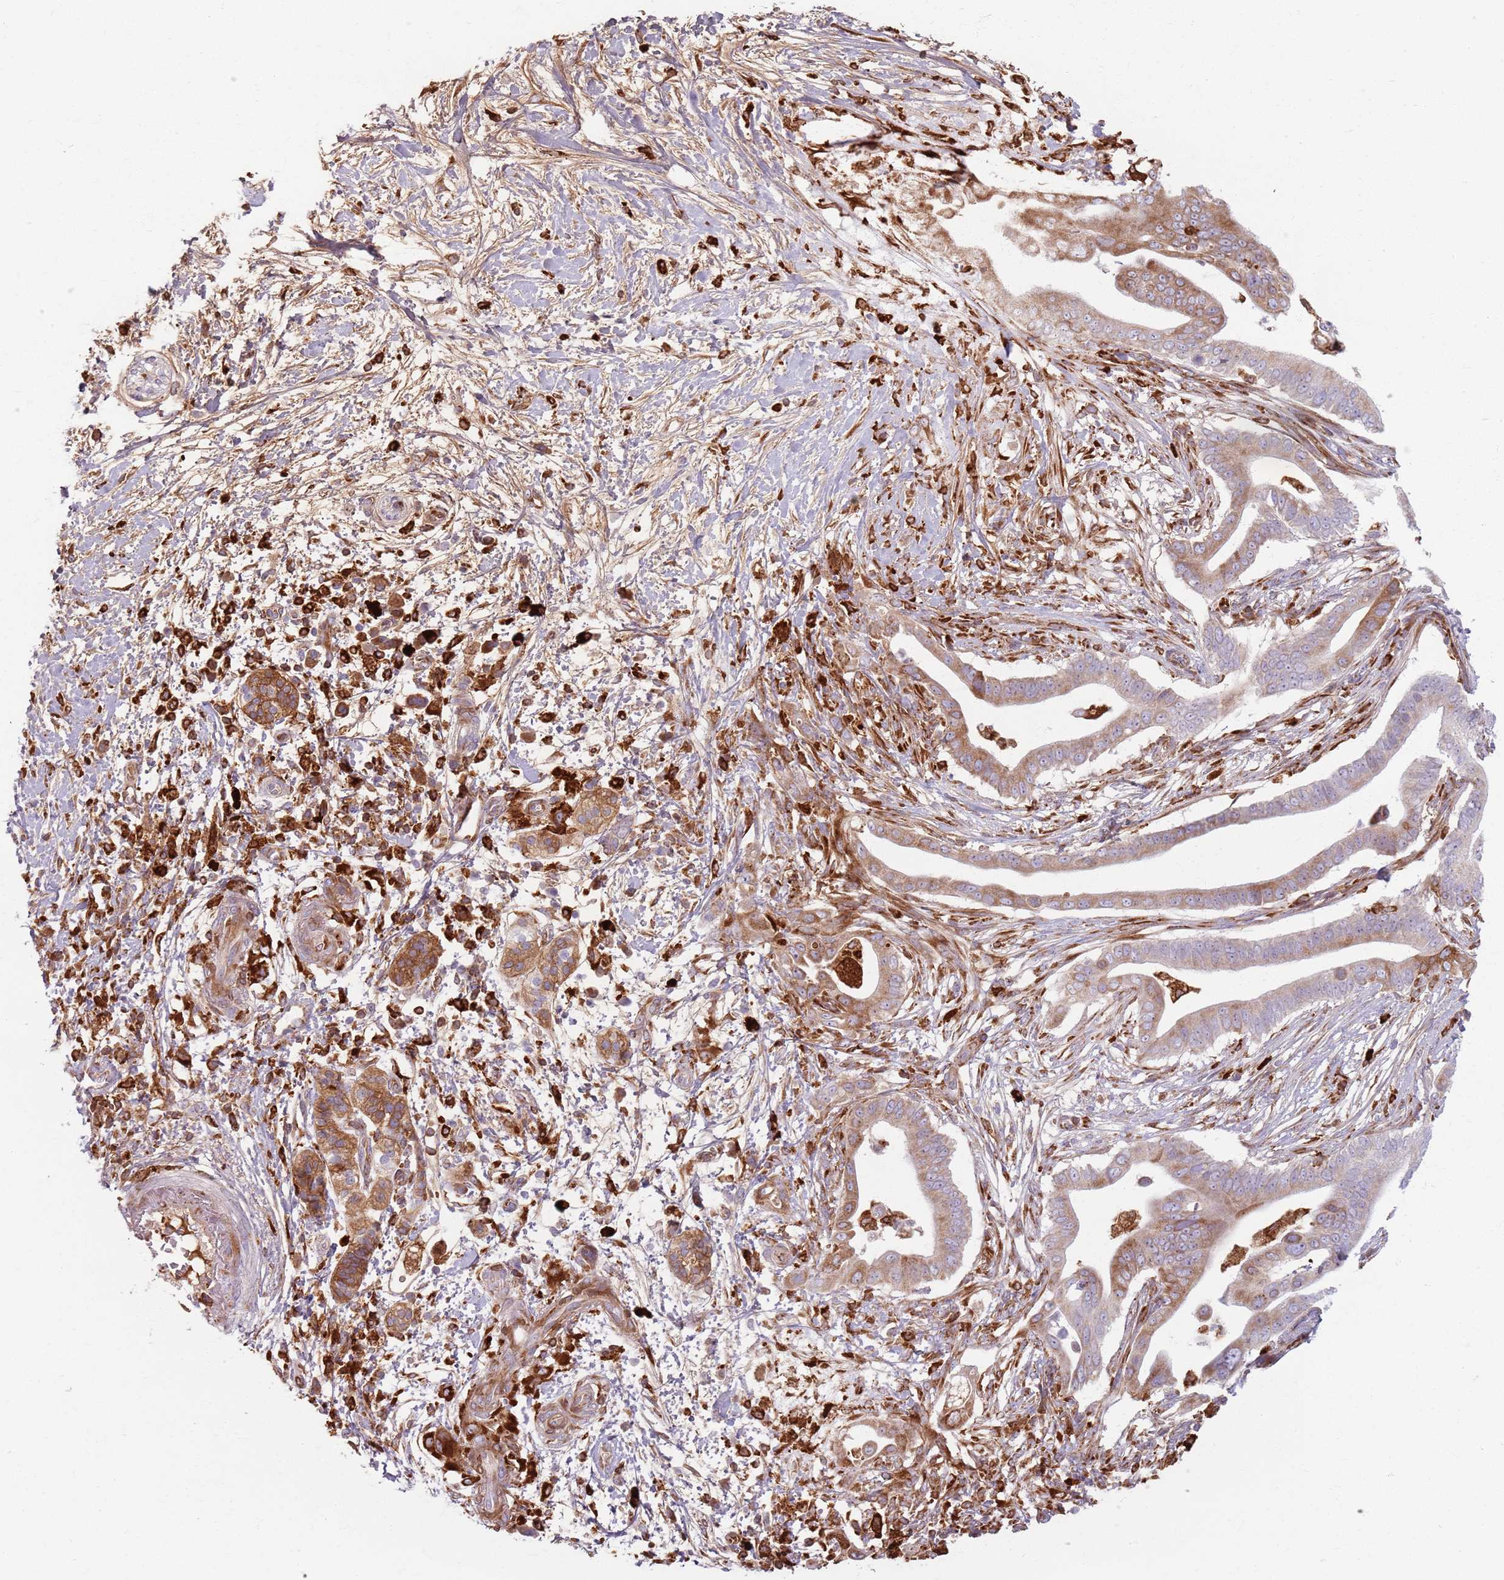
{"staining": {"intensity": "moderate", "quantity": ">75%", "location": "cytoplasmic/membranous"}, "tissue": "pancreatic cancer", "cell_type": "Tumor cells", "image_type": "cancer", "snomed": [{"axis": "morphology", "description": "Adenocarcinoma, NOS"}, {"axis": "topography", "description": "Pancreas"}], "caption": "Protein analysis of pancreatic cancer (adenocarcinoma) tissue demonstrates moderate cytoplasmic/membranous positivity in about >75% of tumor cells.", "gene": "COLGALT1", "patient": {"sex": "male", "age": 68}}